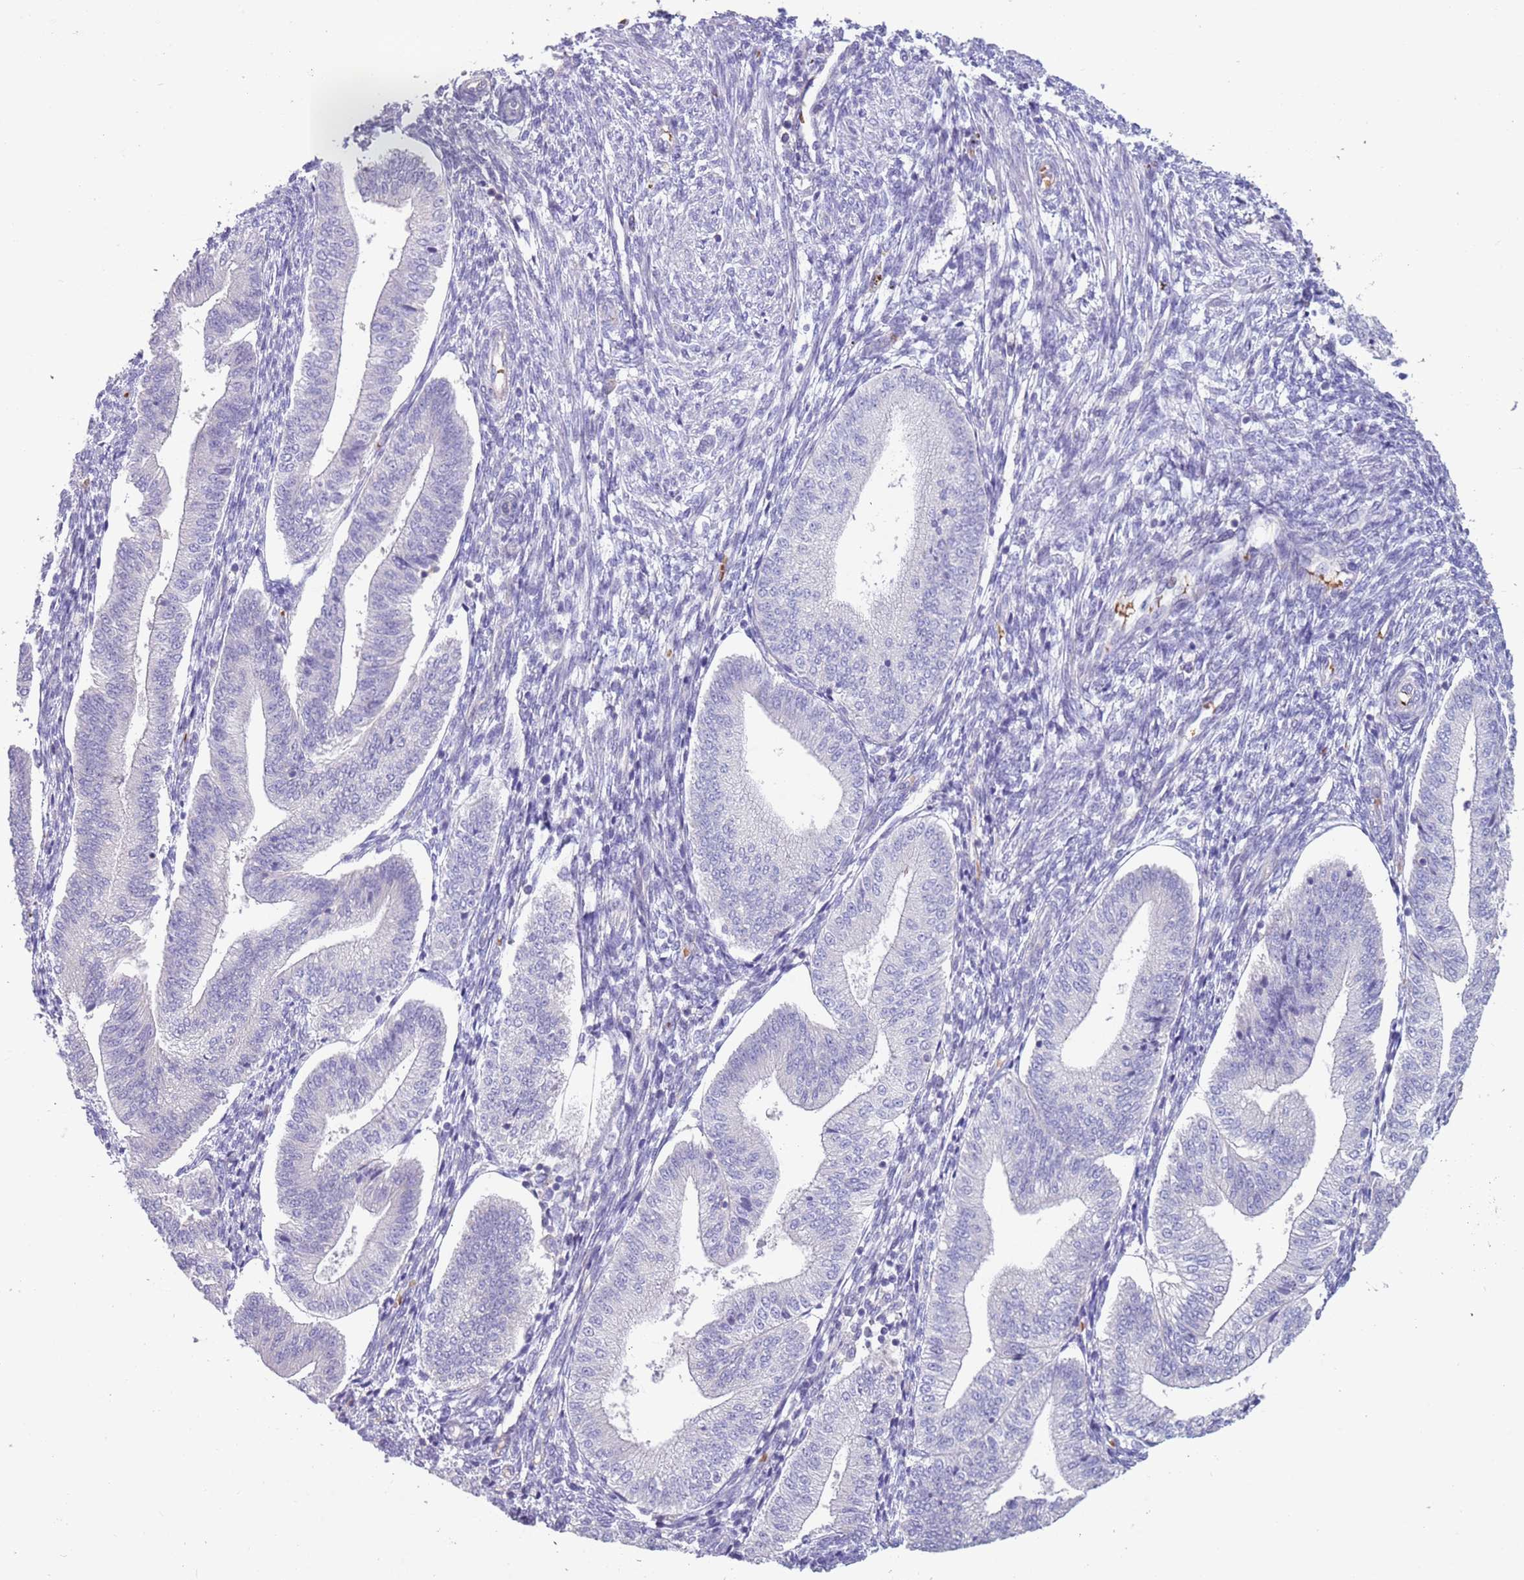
{"staining": {"intensity": "negative", "quantity": "none", "location": "none"}, "tissue": "endometrium", "cell_type": "Cells in endometrial stroma", "image_type": "normal", "snomed": [{"axis": "morphology", "description": "Normal tissue, NOS"}, {"axis": "topography", "description": "Endometrium"}], "caption": "The micrograph displays no staining of cells in endometrial stroma in unremarkable endometrium.", "gene": "ZNF14", "patient": {"sex": "female", "age": 34}}